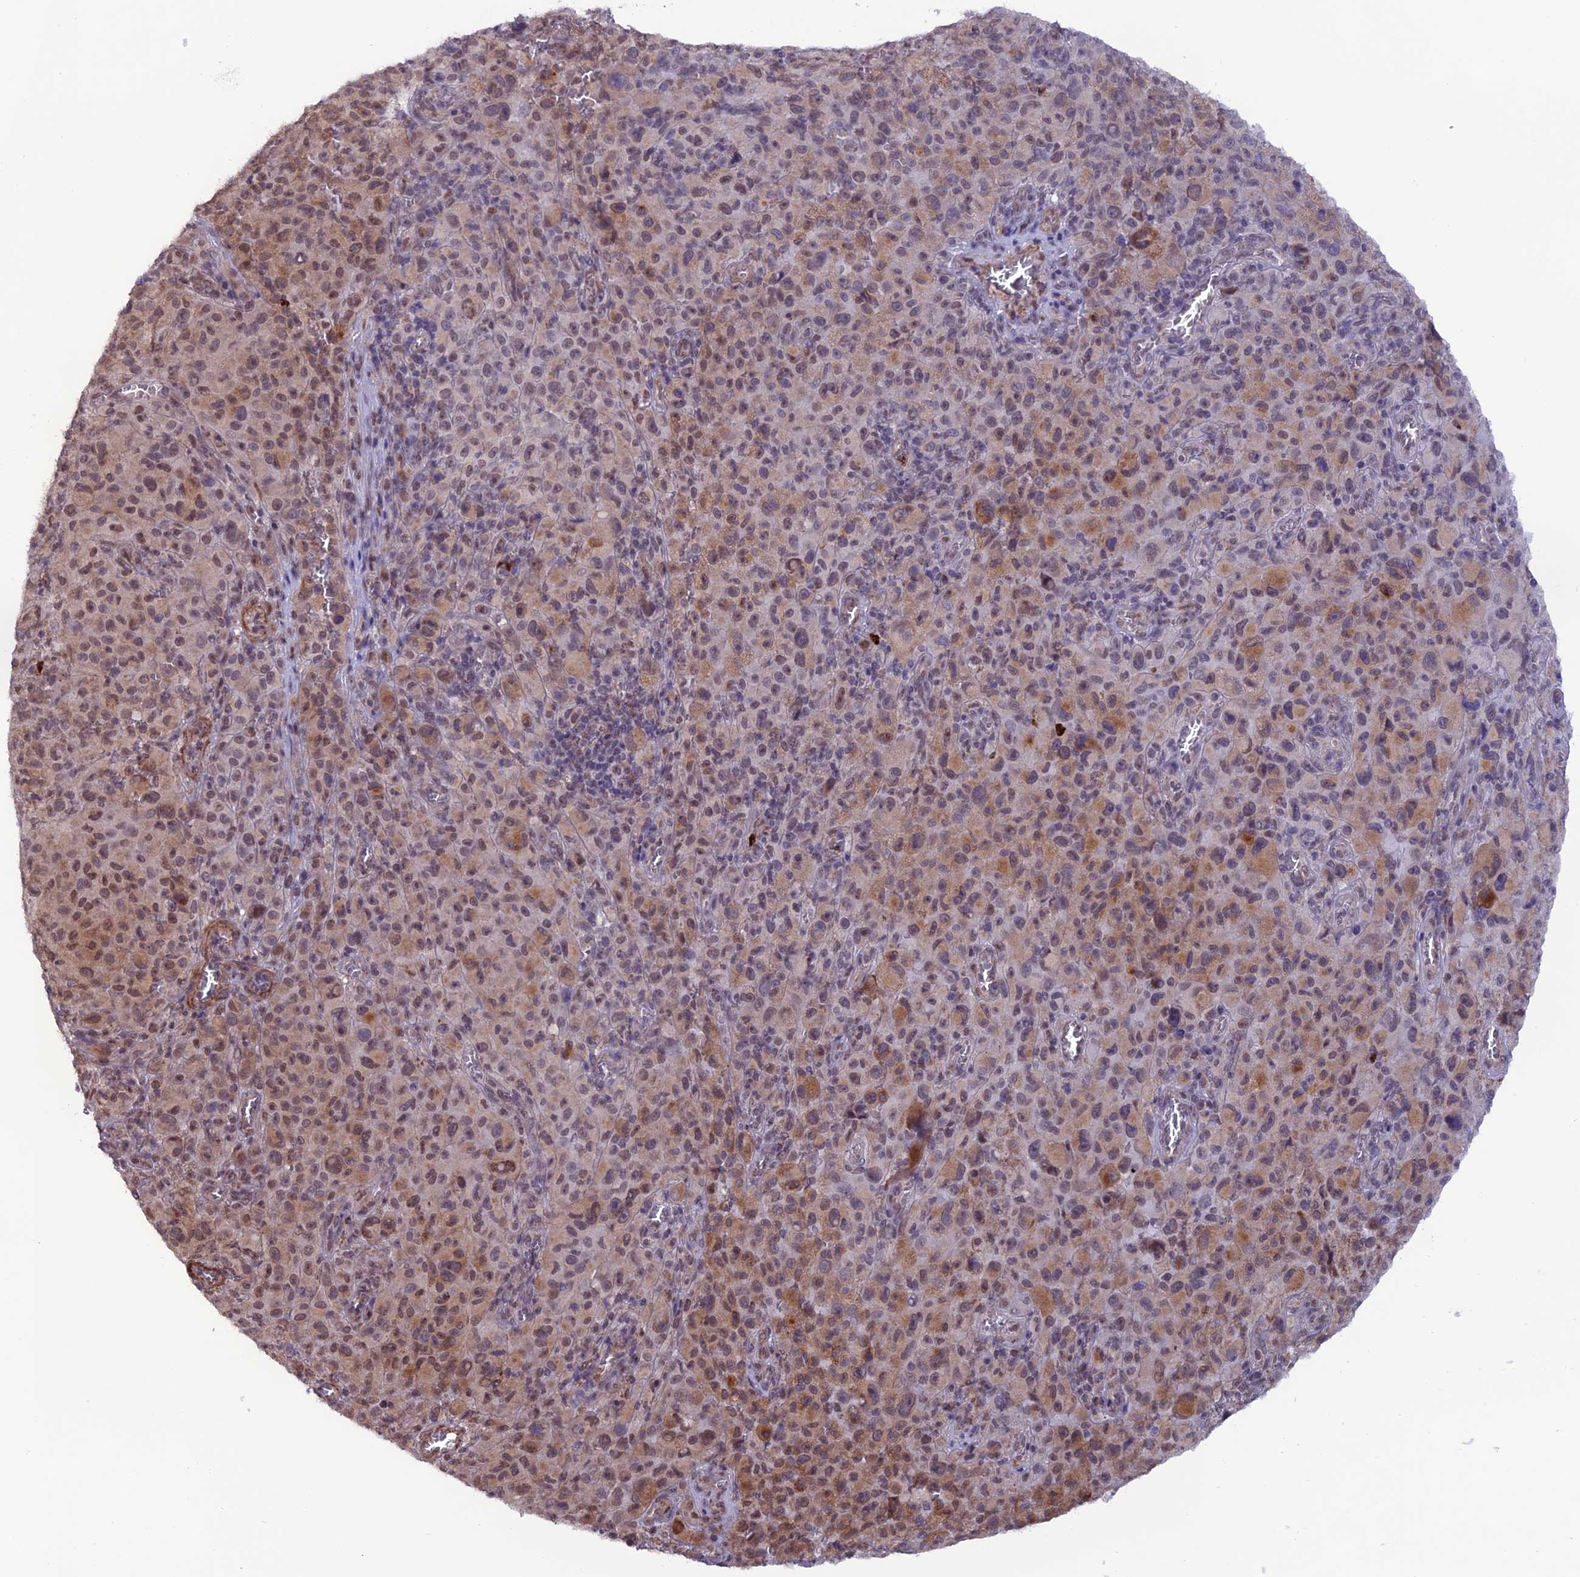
{"staining": {"intensity": "moderate", "quantity": "25%-75%", "location": "cytoplasmic/membranous,nuclear"}, "tissue": "melanoma", "cell_type": "Tumor cells", "image_type": "cancer", "snomed": [{"axis": "morphology", "description": "Malignant melanoma, NOS"}, {"axis": "topography", "description": "Skin"}], "caption": "Immunohistochemical staining of human melanoma displays moderate cytoplasmic/membranous and nuclear protein staining in about 25%-75% of tumor cells.", "gene": "COL6A6", "patient": {"sex": "female", "age": 82}}